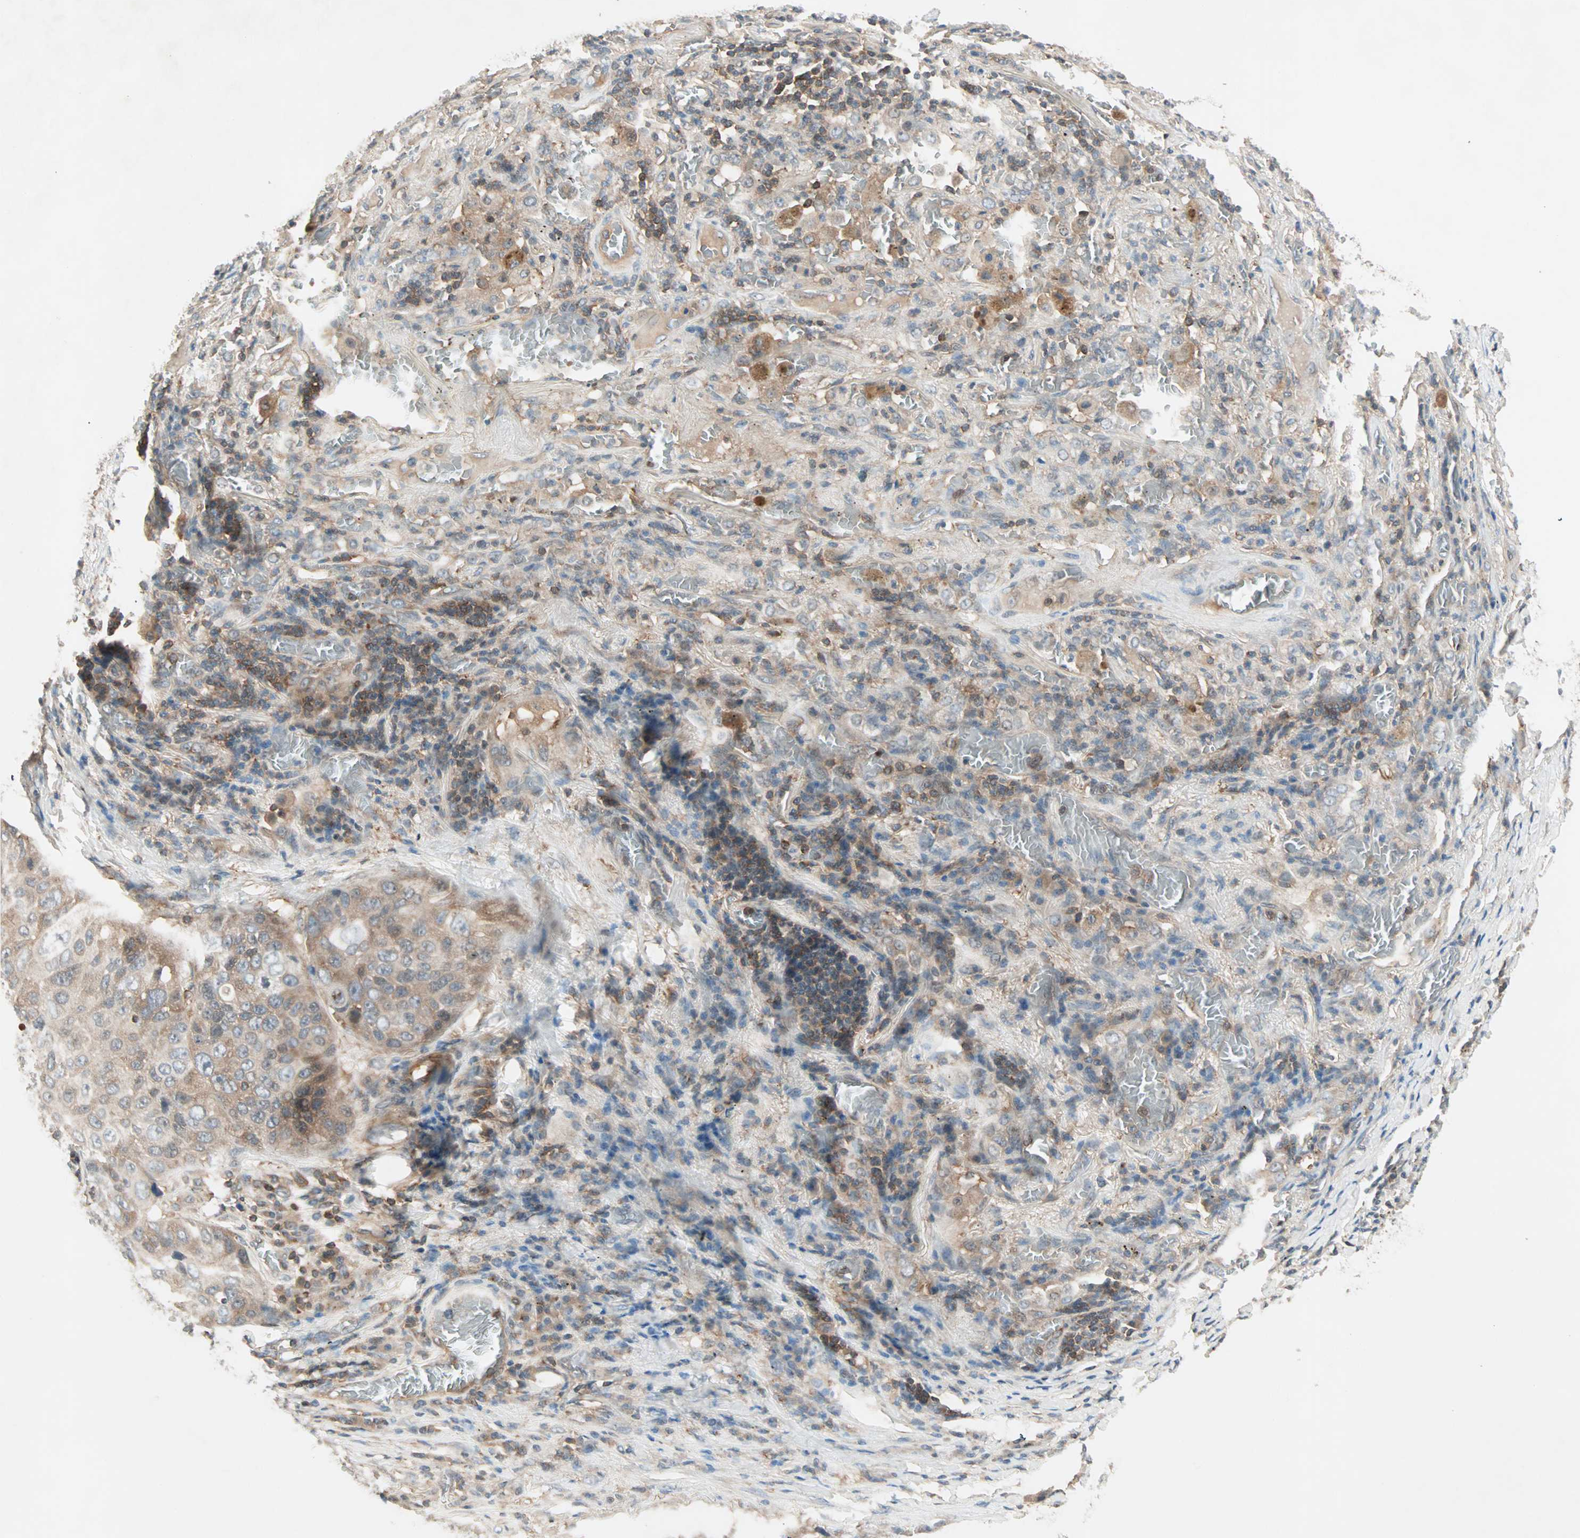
{"staining": {"intensity": "moderate", "quantity": ">75%", "location": "cytoplasmic/membranous"}, "tissue": "lung cancer", "cell_type": "Tumor cells", "image_type": "cancer", "snomed": [{"axis": "morphology", "description": "Squamous cell carcinoma, NOS"}, {"axis": "topography", "description": "Lung"}], "caption": "Immunohistochemical staining of squamous cell carcinoma (lung) exhibits medium levels of moderate cytoplasmic/membranous staining in approximately >75% of tumor cells.", "gene": "TEC", "patient": {"sex": "male", "age": 57}}